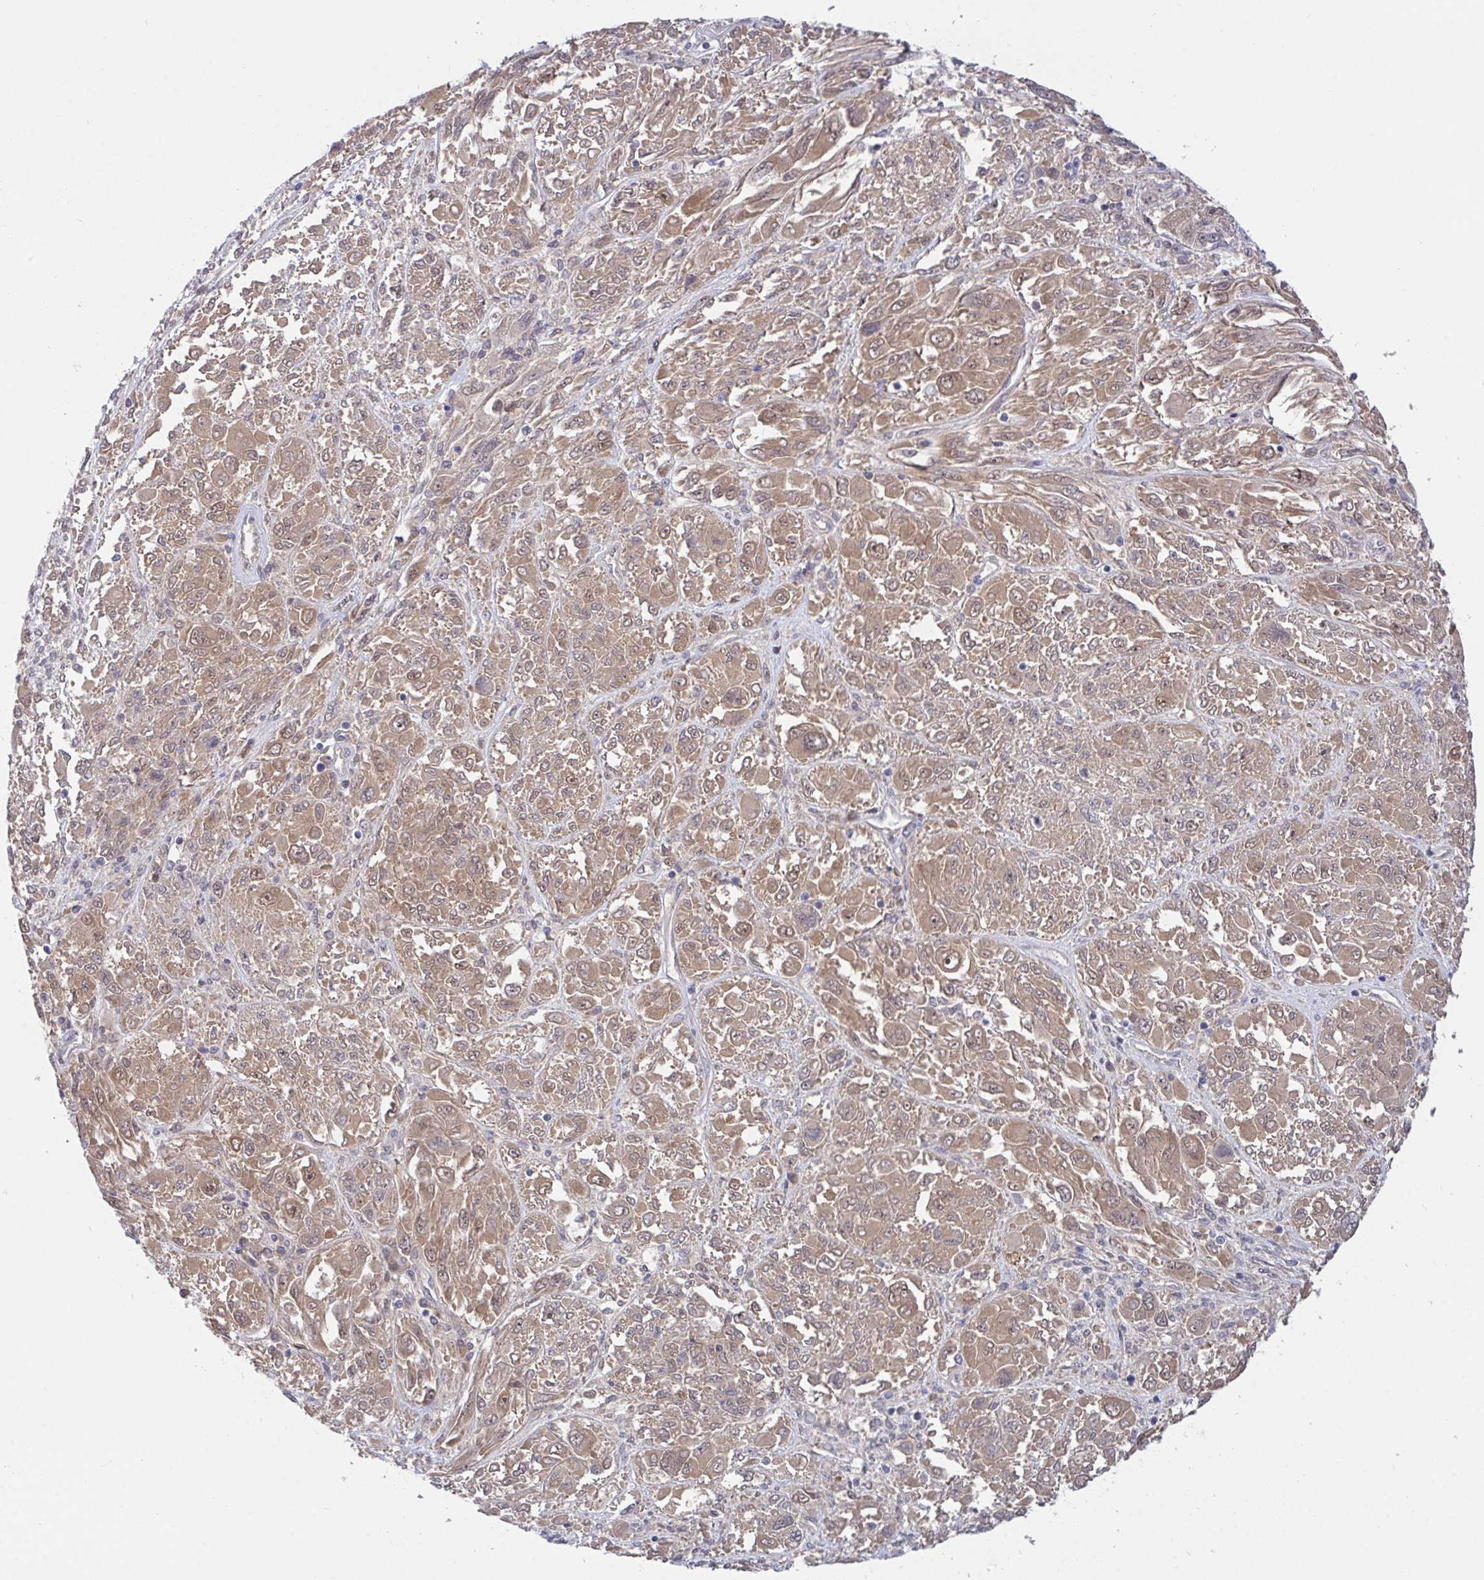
{"staining": {"intensity": "moderate", "quantity": ">75%", "location": "cytoplasmic/membranous,nuclear"}, "tissue": "melanoma", "cell_type": "Tumor cells", "image_type": "cancer", "snomed": [{"axis": "morphology", "description": "Malignant melanoma, NOS"}, {"axis": "topography", "description": "Skin"}], "caption": "Malignant melanoma was stained to show a protein in brown. There is medium levels of moderate cytoplasmic/membranous and nuclear positivity in approximately >75% of tumor cells. Immunohistochemistry (ihc) stains the protein of interest in brown and the nuclei are stained blue.", "gene": "L3HYPDH", "patient": {"sex": "female", "age": 91}}